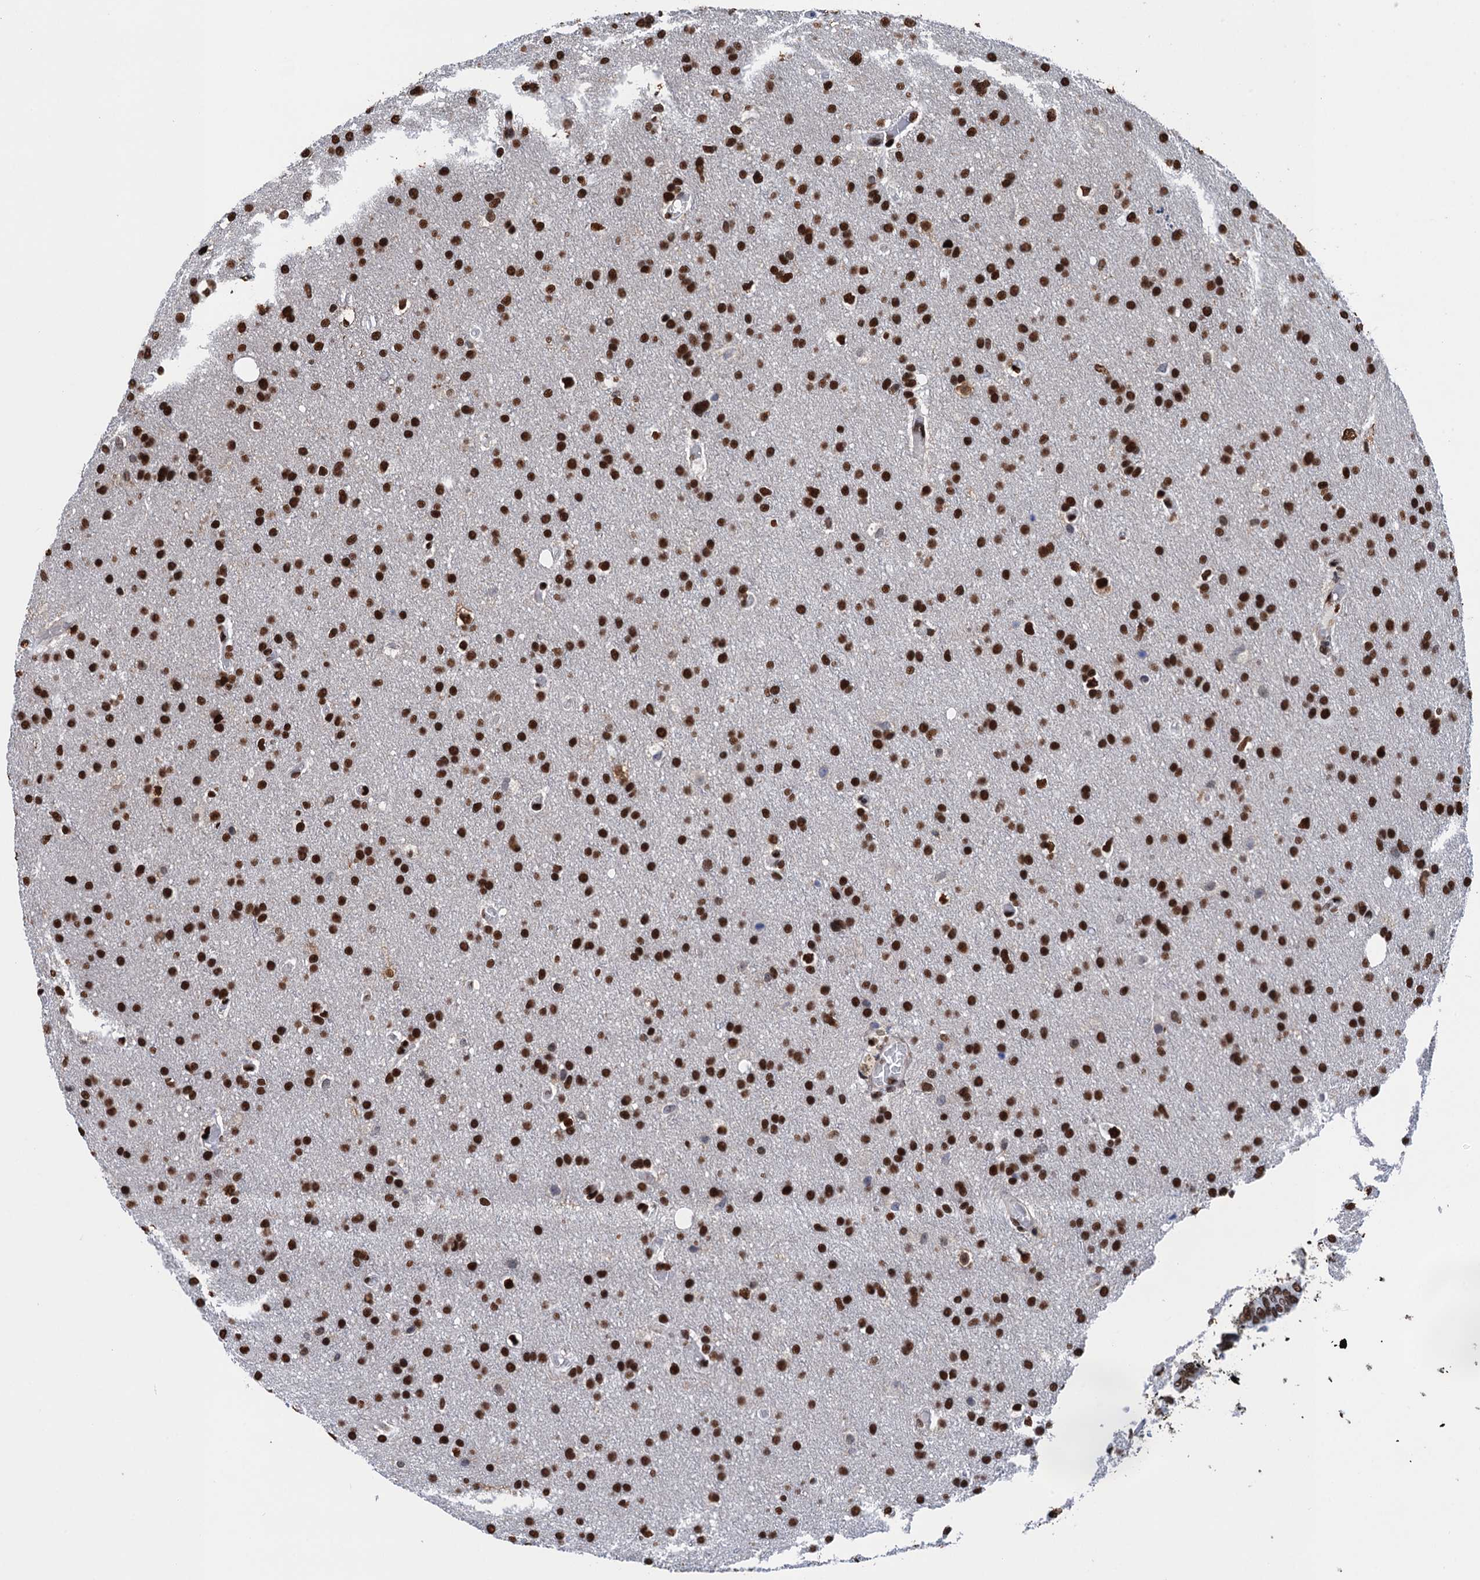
{"staining": {"intensity": "strong", "quantity": ">75%", "location": "nuclear"}, "tissue": "glioma", "cell_type": "Tumor cells", "image_type": "cancer", "snomed": [{"axis": "morphology", "description": "Glioma, malignant, High grade"}, {"axis": "topography", "description": "Cerebral cortex"}], "caption": "There is high levels of strong nuclear expression in tumor cells of glioma, as demonstrated by immunohistochemical staining (brown color).", "gene": "UBA2", "patient": {"sex": "female", "age": 36}}